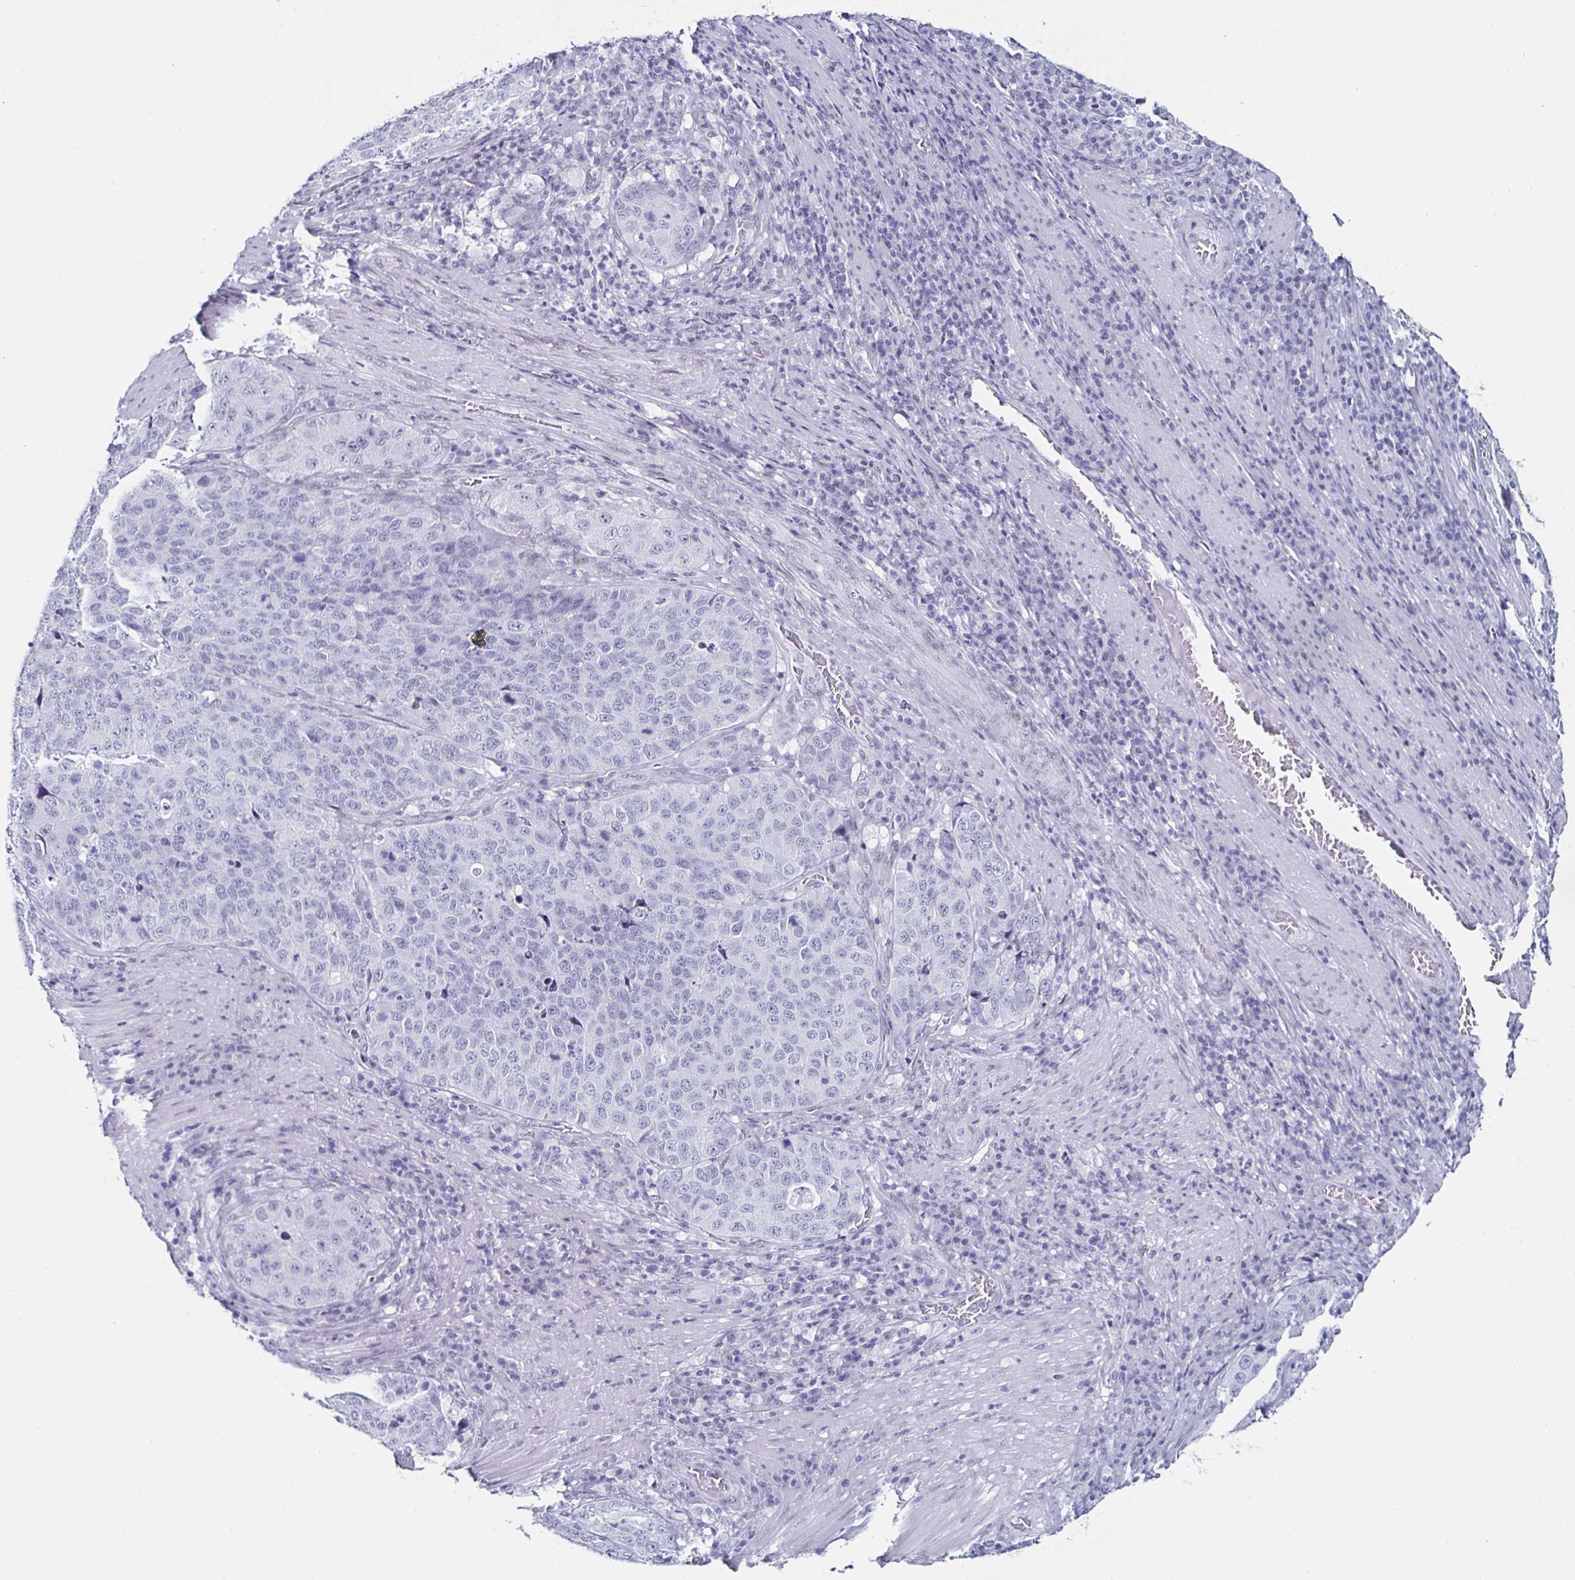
{"staining": {"intensity": "negative", "quantity": "none", "location": "none"}, "tissue": "stomach cancer", "cell_type": "Tumor cells", "image_type": "cancer", "snomed": [{"axis": "morphology", "description": "Adenocarcinoma, NOS"}, {"axis": "topography", "description": "Stomach"}], "caption": "The image shows no staining of tumor cells in stomach adenocarcinoma.", "gene": "KRT4", "patient": {"sex": "male", "age": 71}}